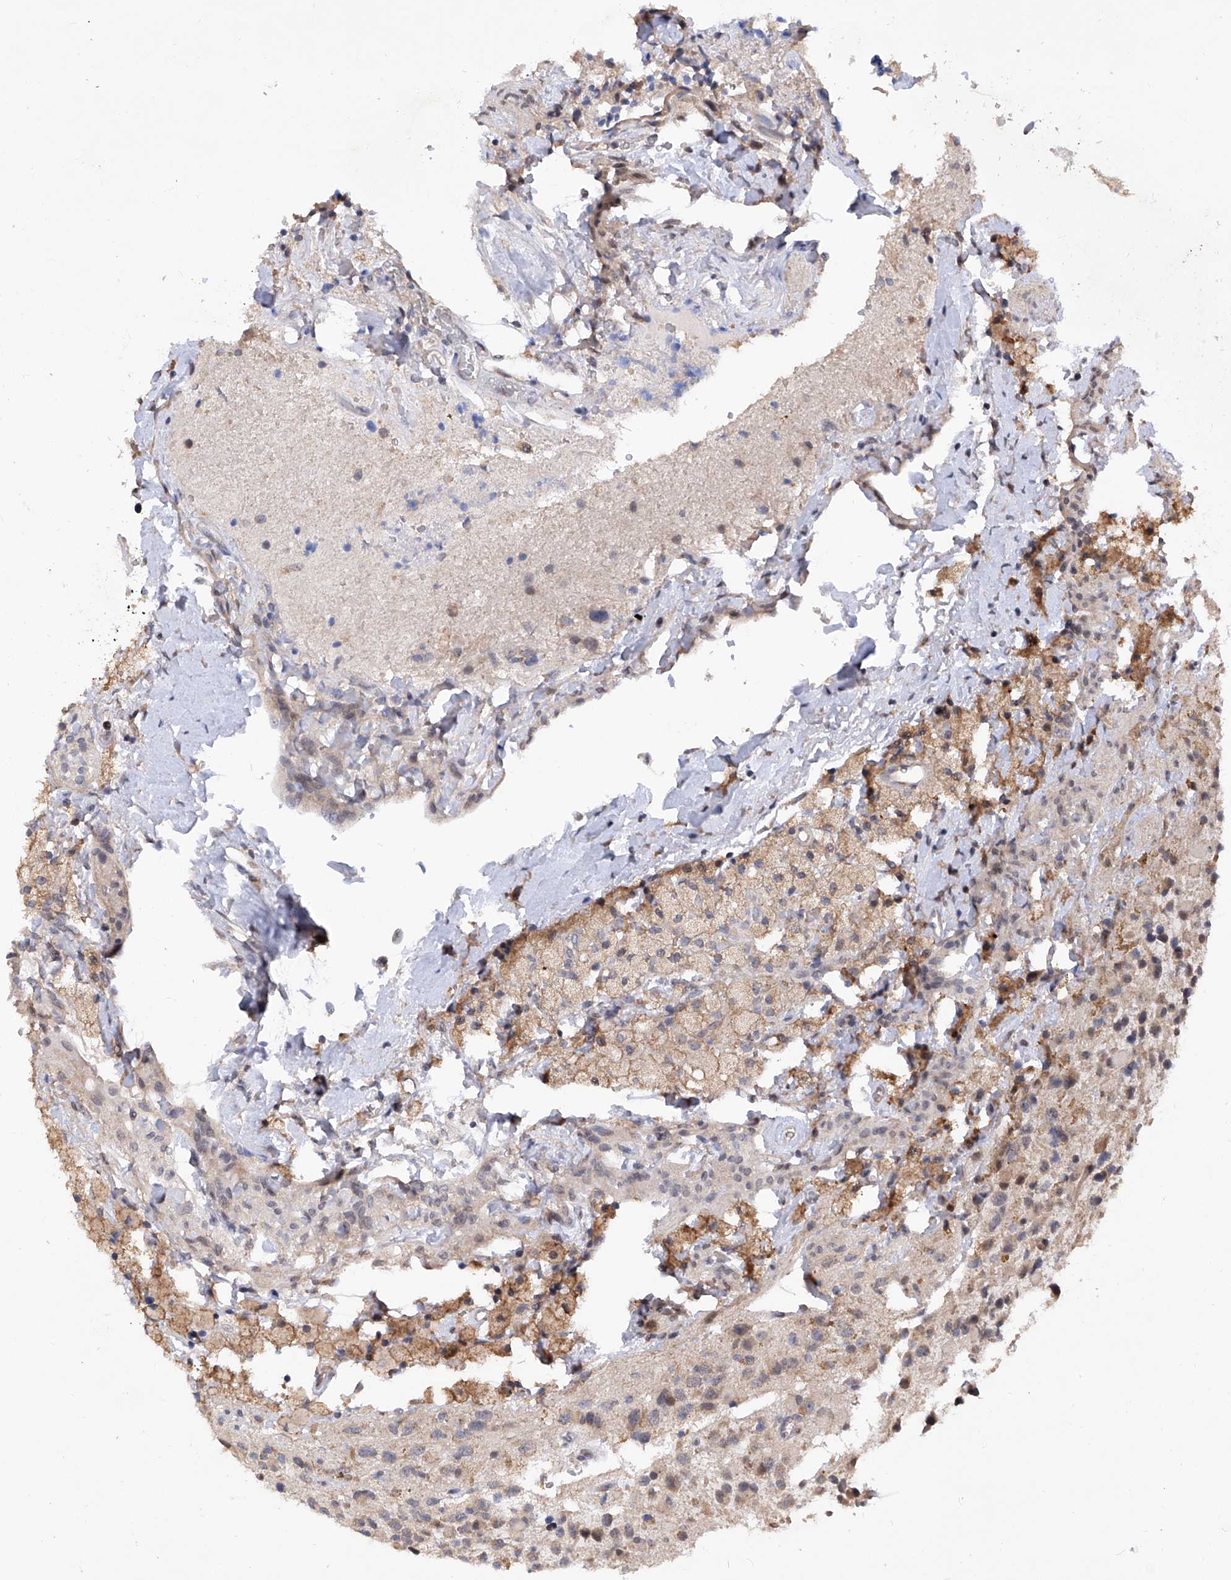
{"staining": {"intensity": "weak", "quantity": "25%-75%", "location": "cytoplasmic/membranous"}, "tissue": "glioma", "cell_type": "Tumor cells", "image_type": "cancer", "snomed": [{"axis": "morphology", "description": "Glioma, malignant, High grade"}, {"axis": "topography", "description": "Brain"}], "caption": "This micrograph shows glioma stained with immunohistochemistry (IHC) to label a protein in brown. The cytoplasmic/membranous of tumor cells show weak positivity for the protein. Nuclei are counter-stained blue.", "gene": "USP45", "patient": {"sex": "male", "age": 34}}